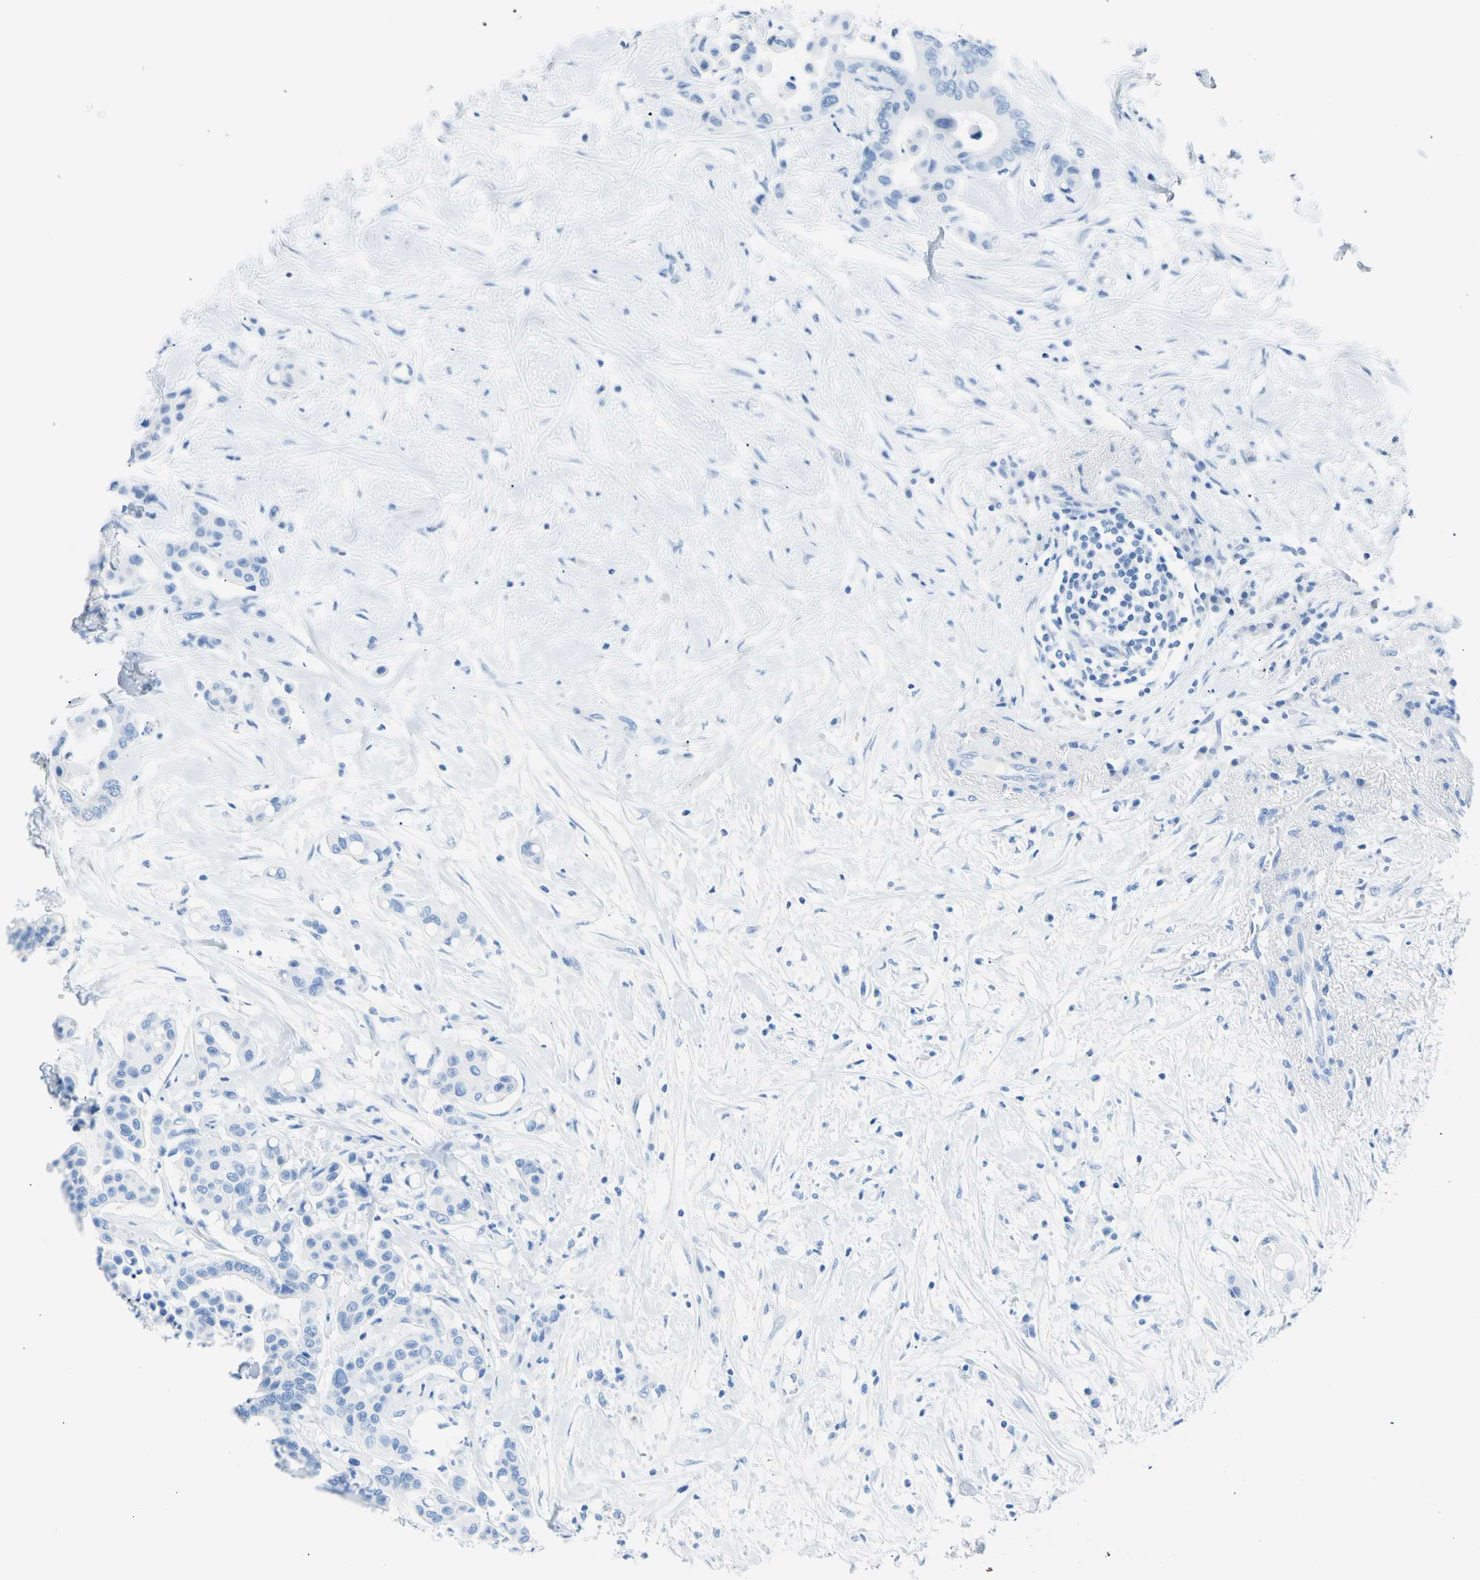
{"staining": {"intensity": "negative", "quantity": "none", "location": "none"}, "tissue": "colorectal cancer", "cell_type": "Tumor cells", "image_type": "cancer", "snomed": [{"axis": "morphology", "description": "Normal tissue, NOS"}, {"axis": "morphology", "description": "Adenocarcinoma, NOS"}, {"axis": "topography", "description": "Colon"}], "caption": "Colorectal adenocarcinoma stained for a protein using immunohistochemistry (IHC) shows no staining tumor cells.", "gene": "CEL", "patient": {"sex": "male", "age": 82}}